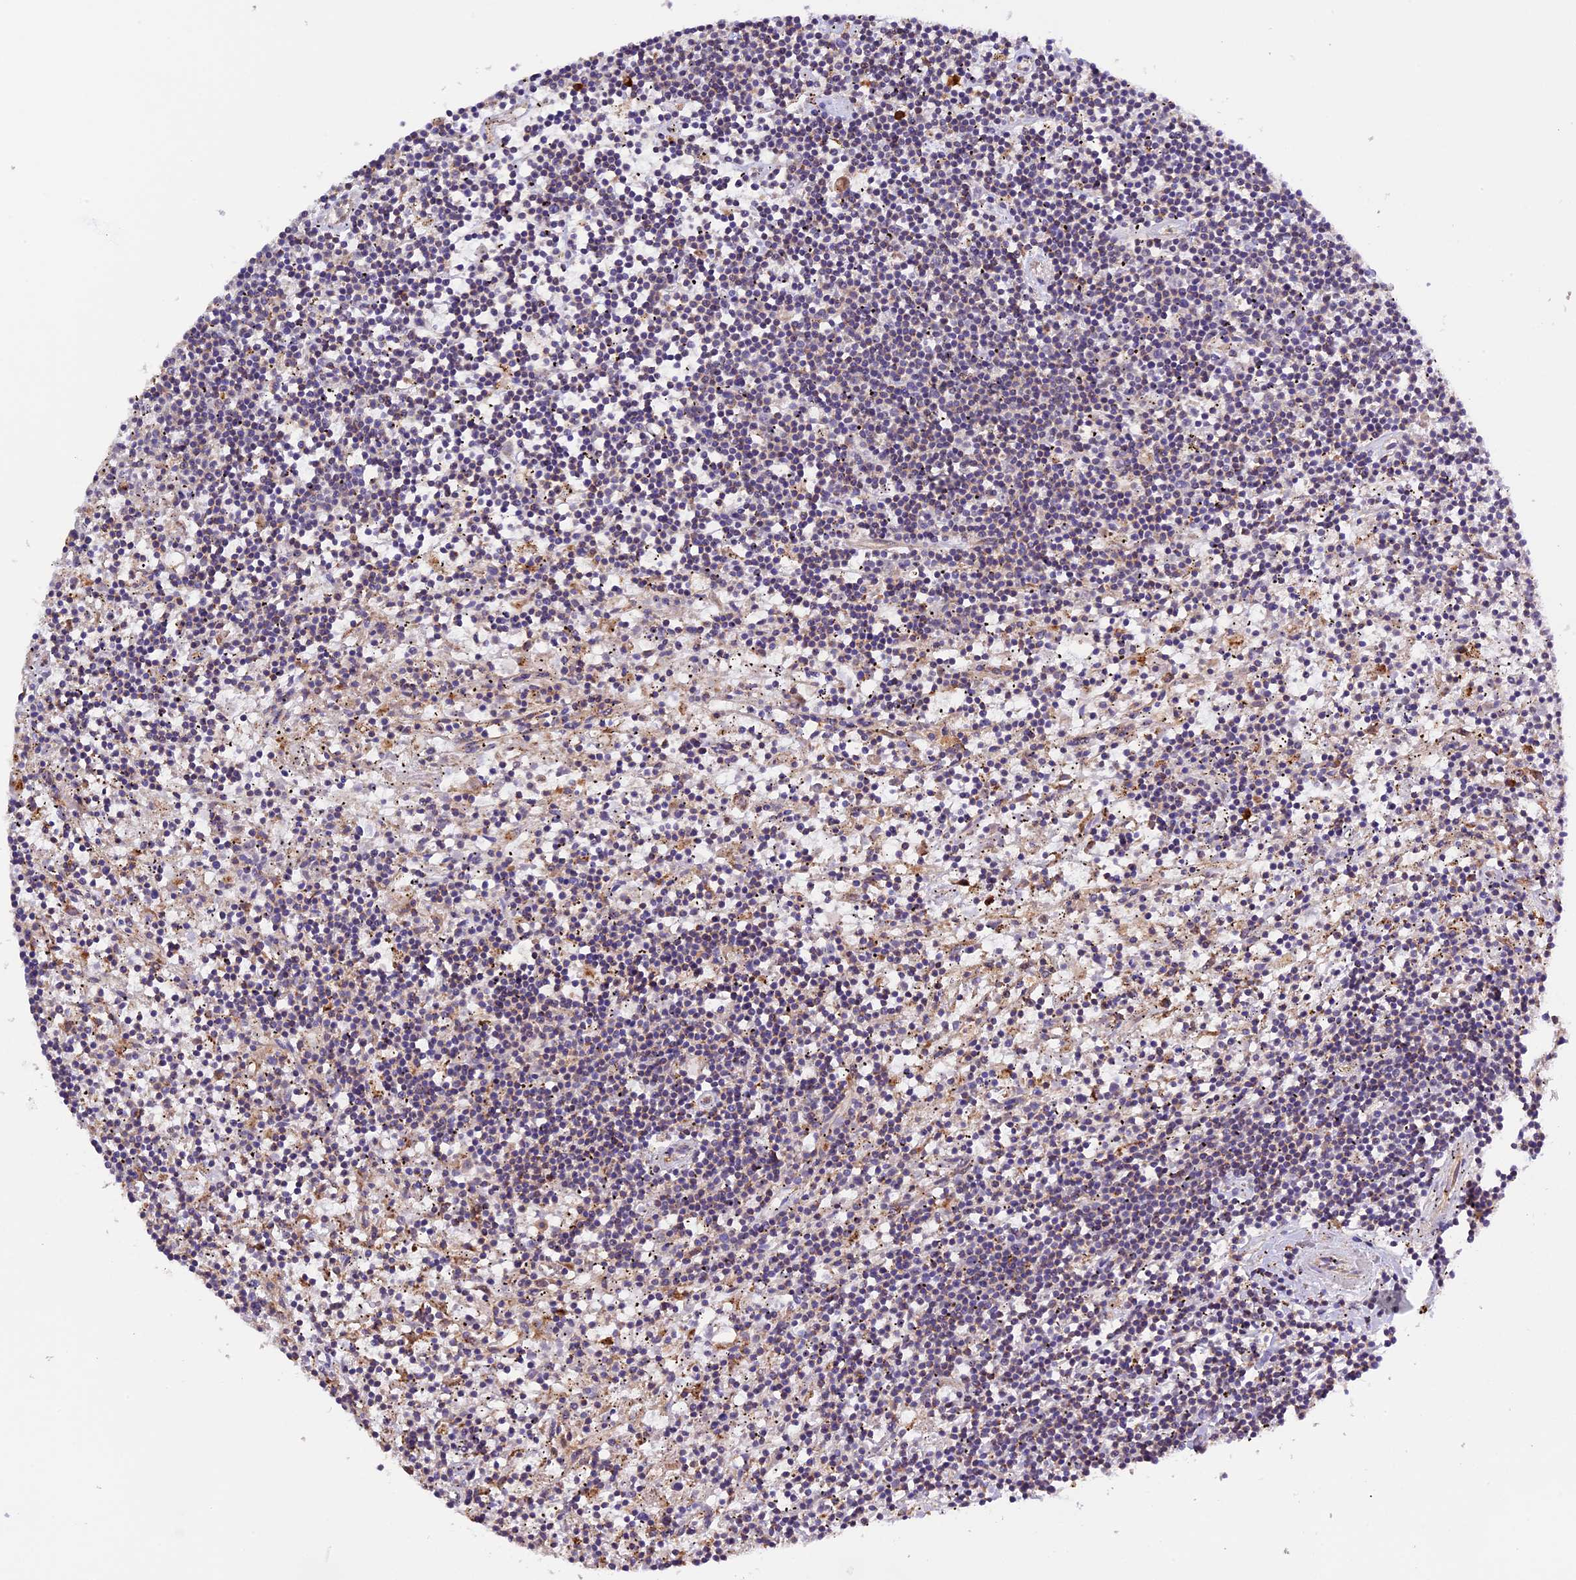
{"staining": {"intensity": "negative", "quantity": "none", "location": "none"}, "tissue": "lymphoma", "cell_type": "Tumor cells", "image_type": "cancer", "snomed": [{"axis": "morphology", "description": "Malignant lymphoma, non-Hodgkin's type, Low grade"}, {"axis": "topography", "description": "Spleen"}], "caption": "Tumor cells show no significant protein staining in lymphoma.", "gene": "METTL22", "patient": {"sex": "male", "age": 76}}